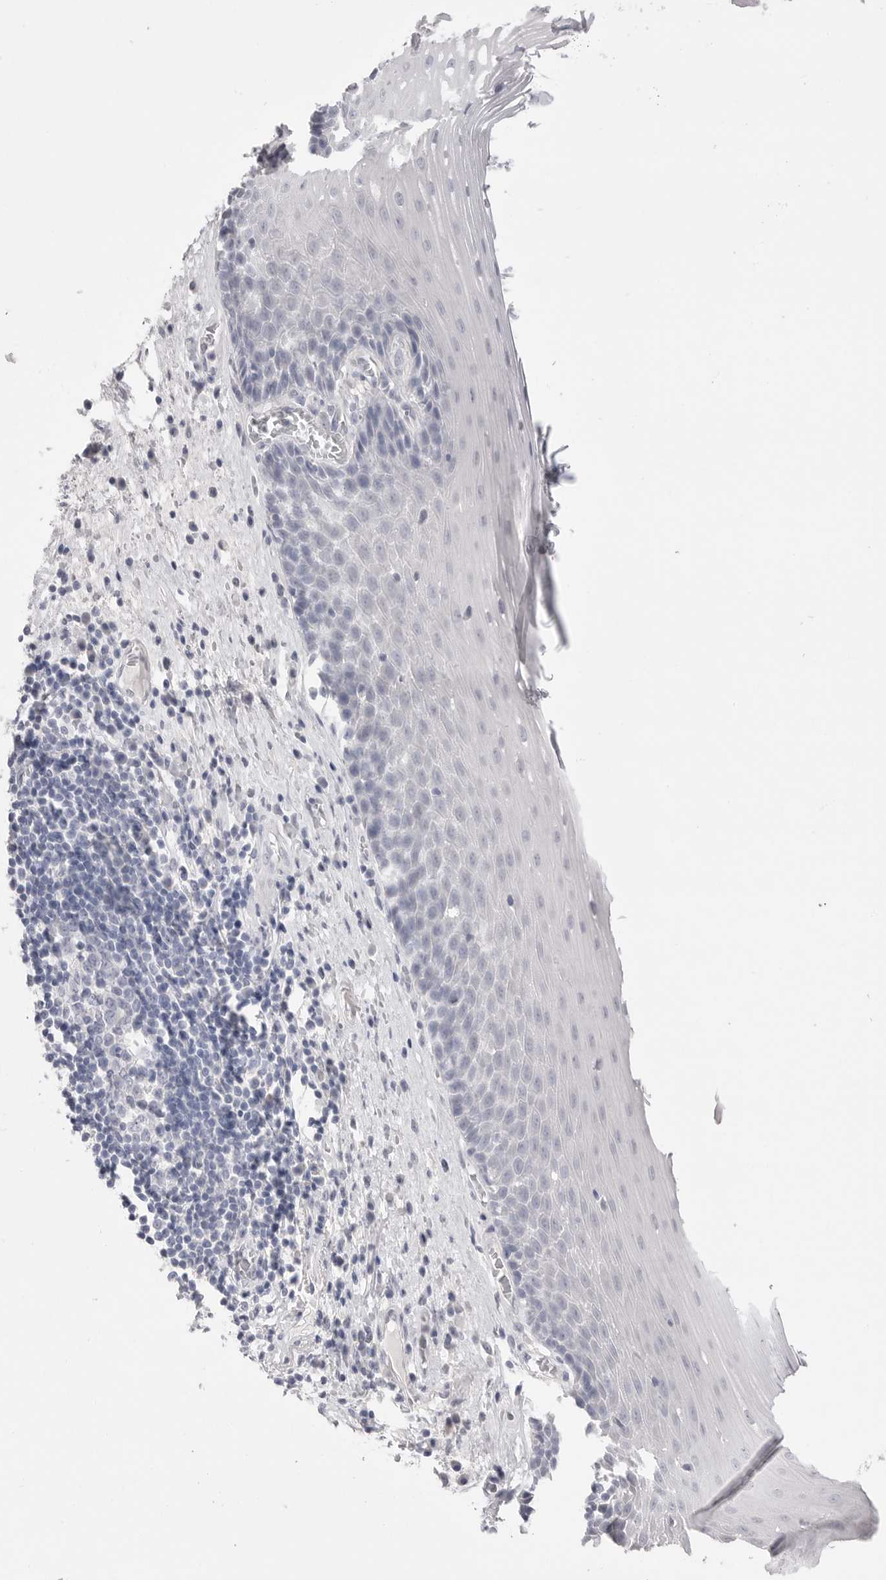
{"staining": {"intensity": "negative", "quantity": "none", "location": "none"}, "tissue": "esophagus", "cell_type": "Squamous epithelial cells", "image_type": "normal", "snomed": [{"axis": "morphology", "description": "Normal tissue, NOS"}, {"axis": "morphology", "description": "Adenocarcinoma, NOS"}, {"axis": "topography", "description": "Esophagus"}], "caption": "Protein analysis of unremarkable esophagus exhibits no significant positivity in squamous epithelial cells.", "gene": "CPB1", "patient": {"sex": "male", "age": 62}}